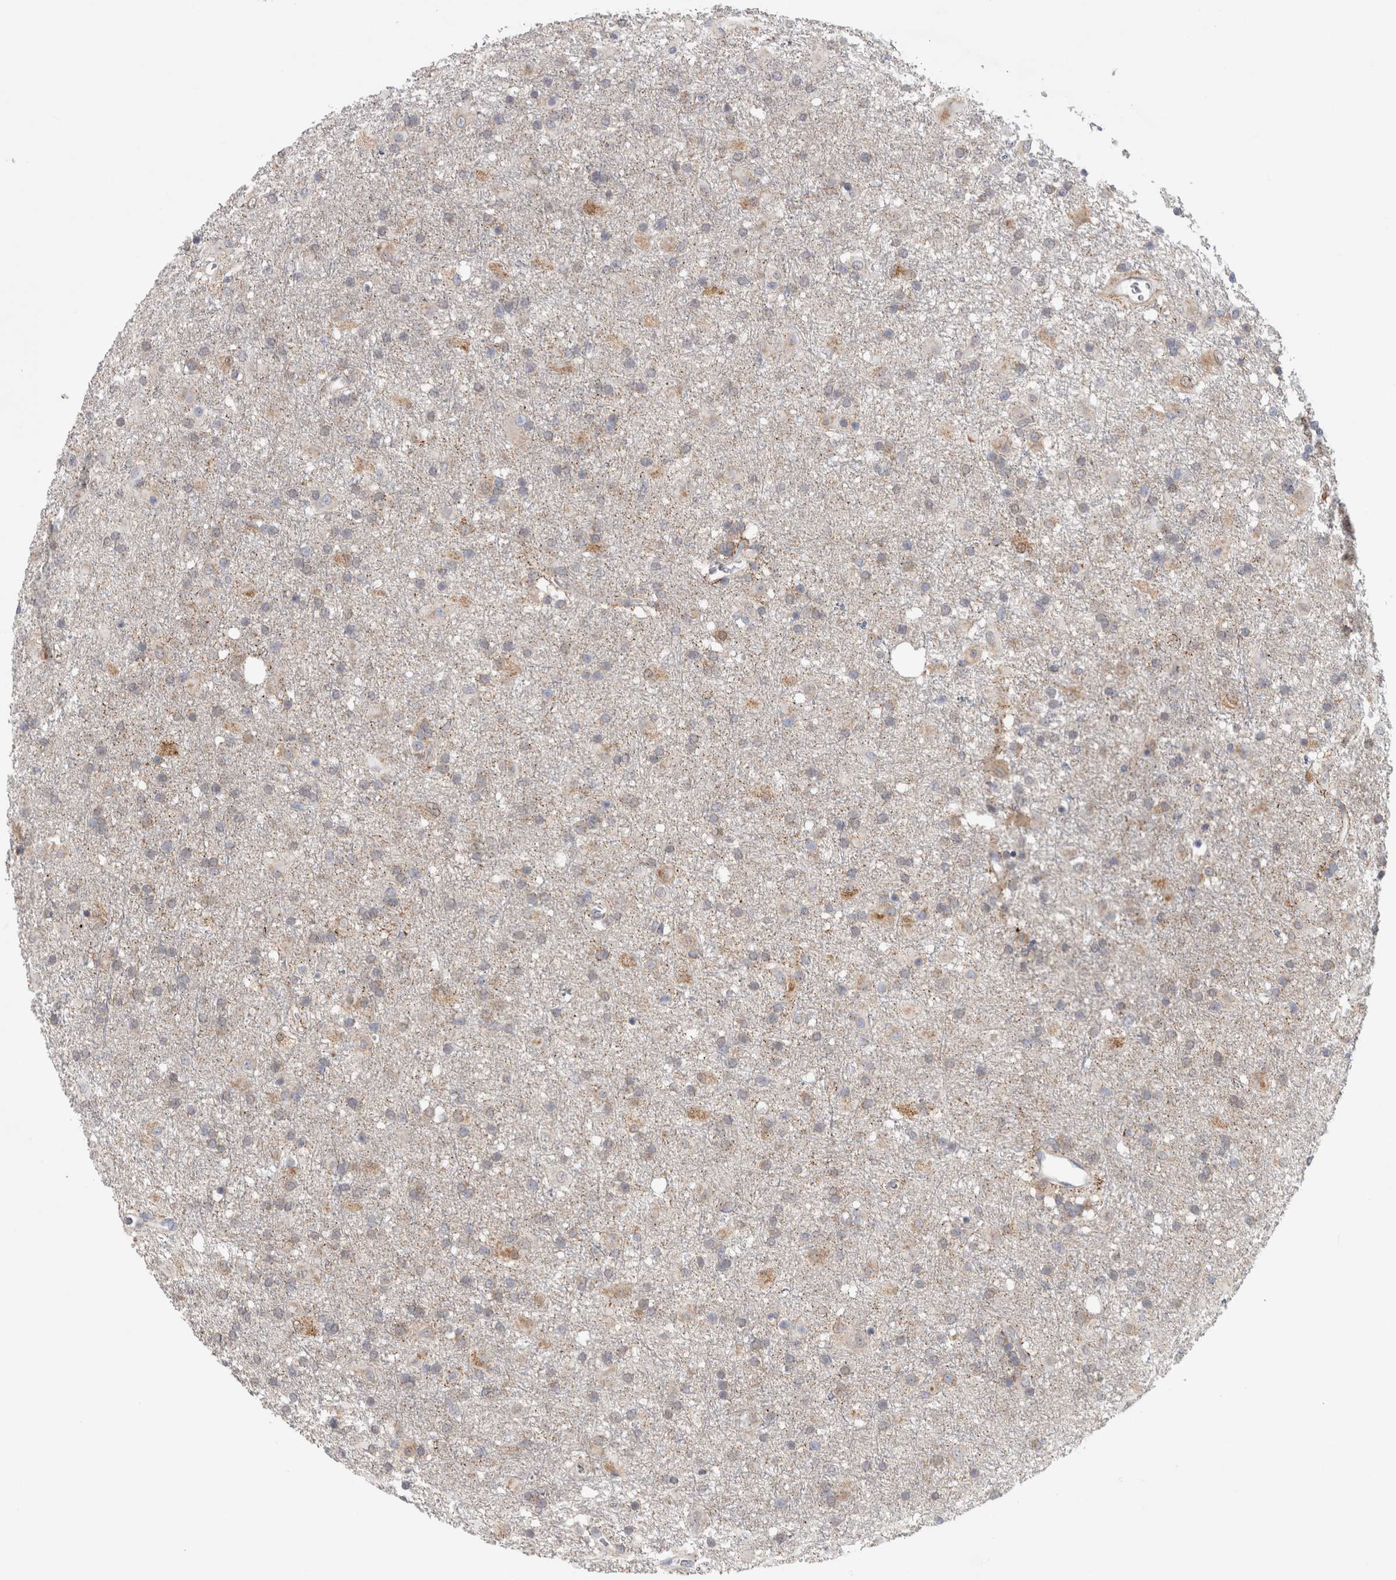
{"staining": {"intensity": "weak", "quantity": "<25%", "location": "cytoplasmic/membranous"}, "tissue": "glioma", "cell_type": "Tumor cells", "image_type": "cancer", "snomed": [{"axis": "morphology", "description": "Glioma, malignant, Low grade"}, {"axis": "topography", "description": "Brain"}], "caption": "Malignant glioma (low-grade) stained for a protein using IHC exhibits no expression tumor cells.", "gene": "RAB18", "patient": {"sex": "male", "age": 65}}